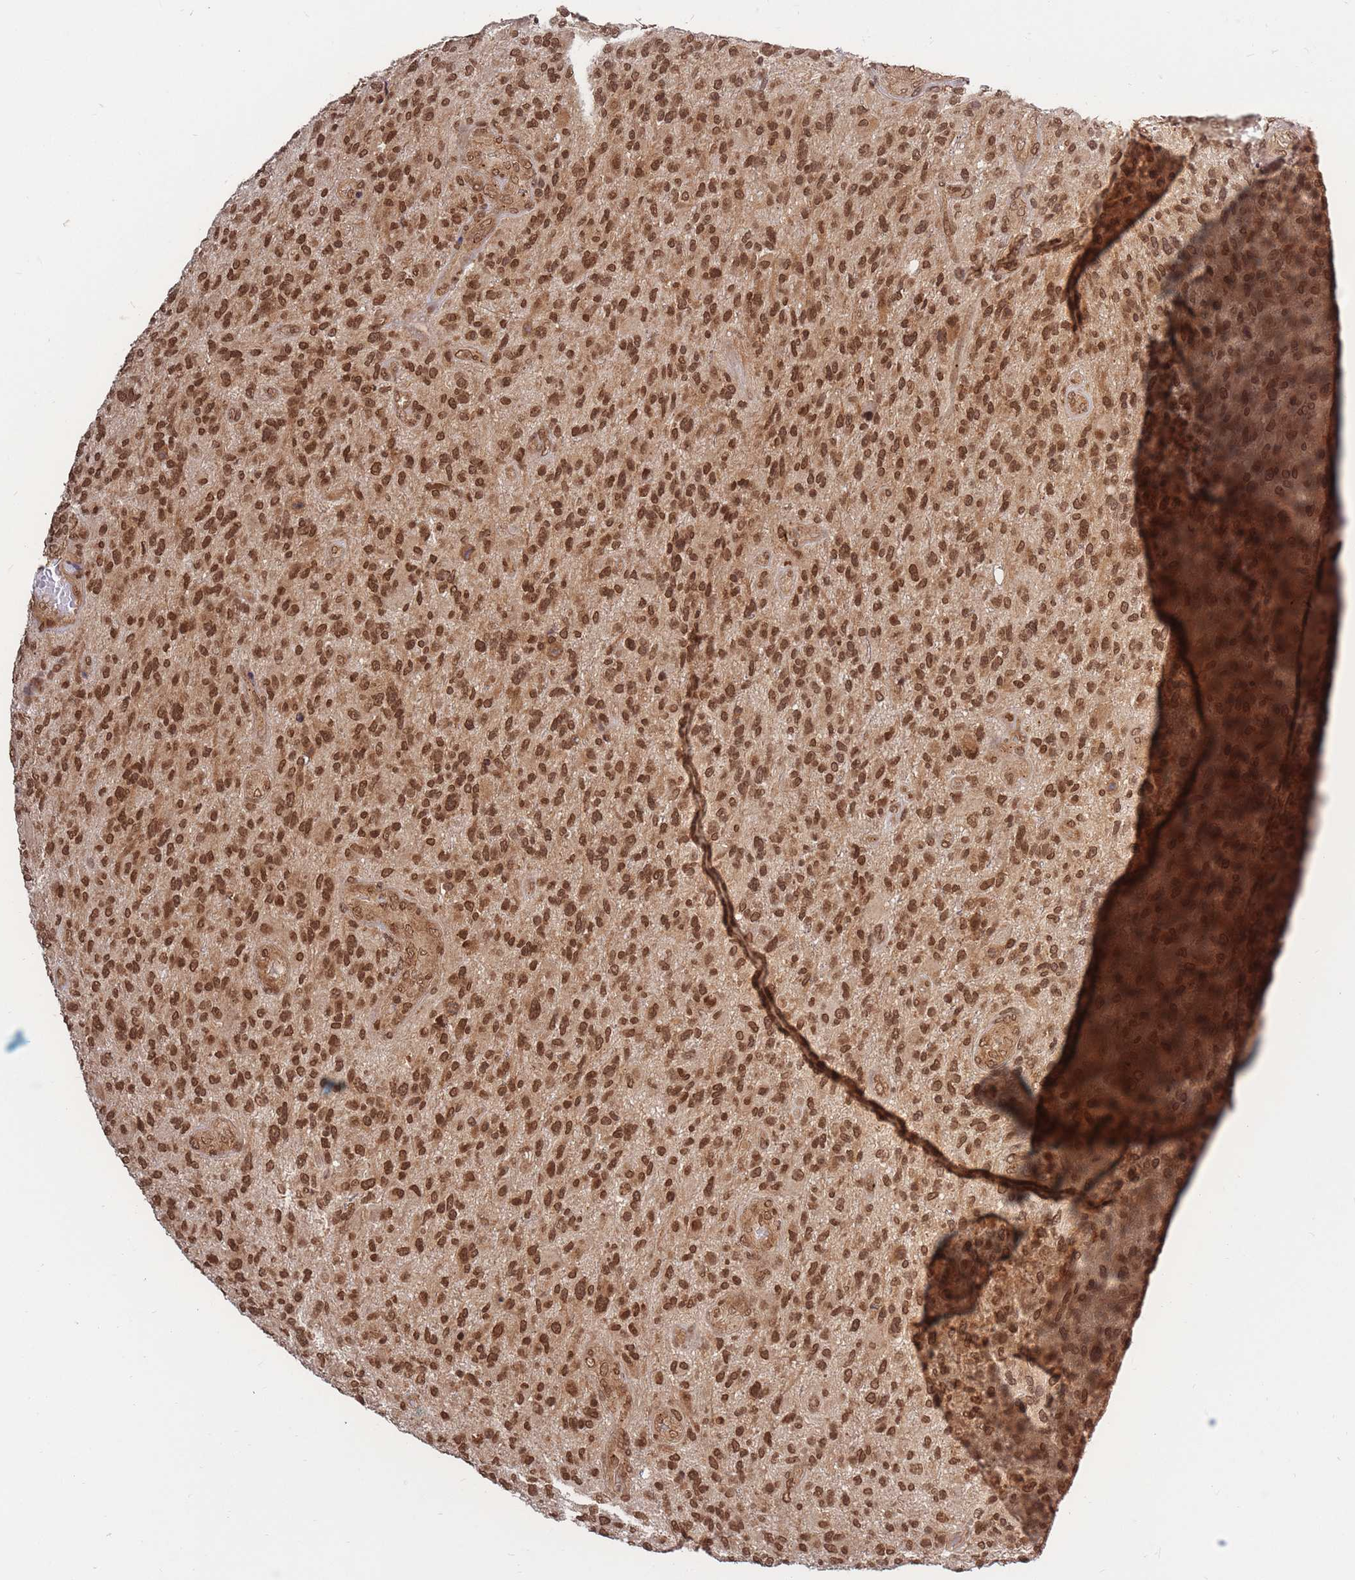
{"staining": {"intensity": "strong", "quantity": ">75%", "location": "cytoplasmic/membranous,nuclear"}, "tissue": "glioma", "cell_type": "Tumor cells", "image_type": "cancer", "snomed": [{"axis": "morphology", "description": "Glioma, malignant, High grade"}, {"axis": "topography", "description": "Brain"}], "caption": "The image reveals a brown stain indicating the presence of a protein in the cytoplasmic/membranous and nuclear of tumor cells in glioma.", "gene": "SRA1", "patient": {"sex": "male", "age": 47}}